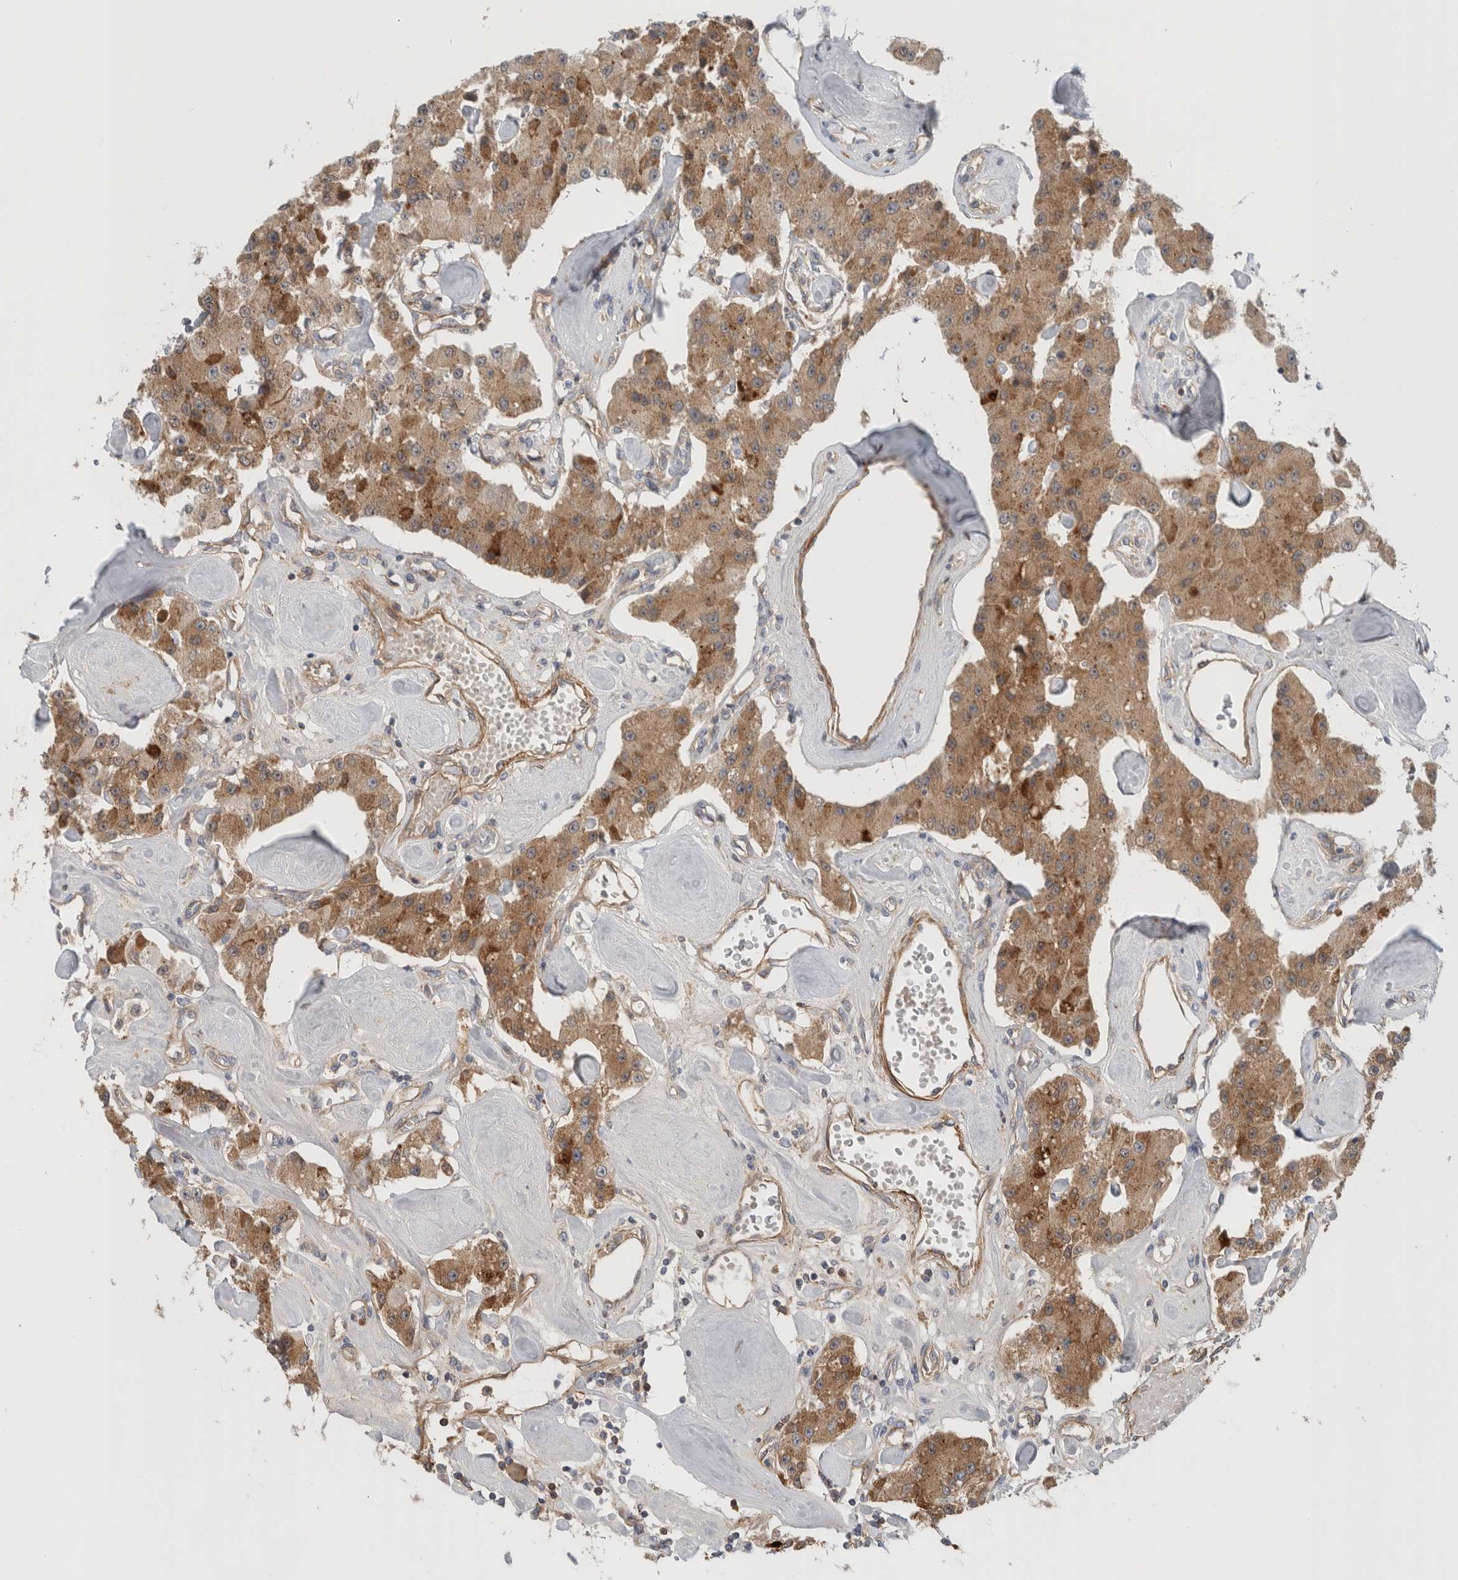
{"staining": {"intensity": "moderate", "quantity": ">75%", "location": "cytoplasmic/membranous"}, "tissue": "carcinoid", "cell_type": "Tumor cells", "image_type": "cancer", "snomed": [{"axis": "morphology", "description": "Carcinoid, malignant, NOS"}, {"axis": "topography", "description": "Pancreas"}], "caption": "A medium amount of moderate cytoplasmic/membranous staining is seen in approximately >75% of tumor cells in malignant carcinoid tissue.", "gene": "CFI", "patient": {"sex": "male", "age": 41}}